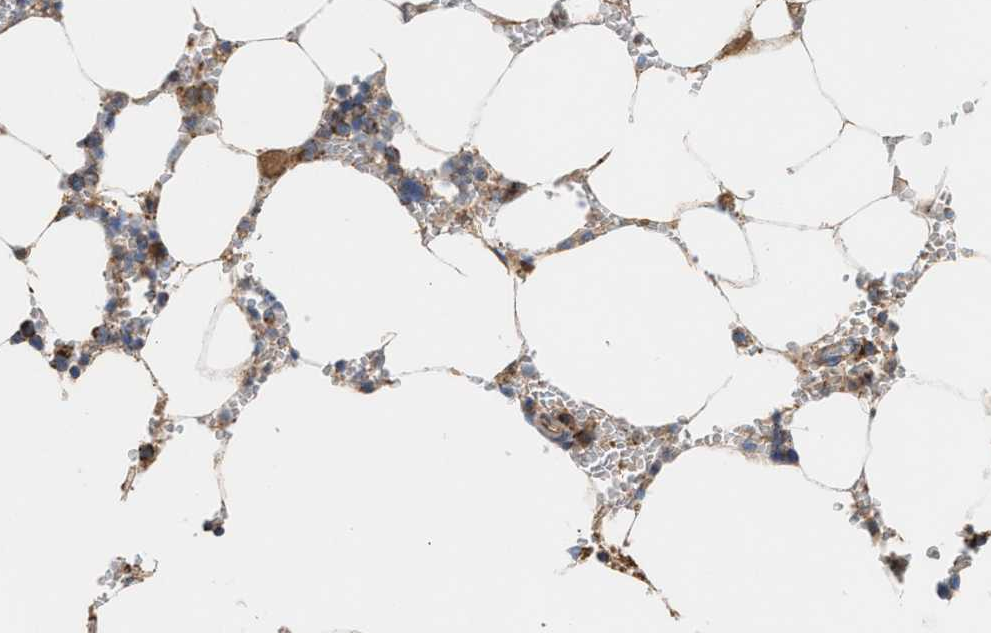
{"staining": {"intensity": "moderate", "quantity": "<25%", "location": "cytoplasmic/membranous"}, "tissue": "bone marrow", "cell_type": "Hematopoietic cells", "image_type": "normal", "snomed": [{"axis": "morphology", "description": "Normal tissue, NOS"}, {"axis": "topography", "description": "Bone marrow"}], "caption": "Brown immunohistochemical staining in normal bone marrow exhibits moderate cytoplasmic/membranous expression in about <25% of hematopoietic cells. Immunohistochemistry stains the protein of interest in brown and the nuclei are stained blue.", "gene": "OXSM", "patient": {"sex": "male", "age": 70}}